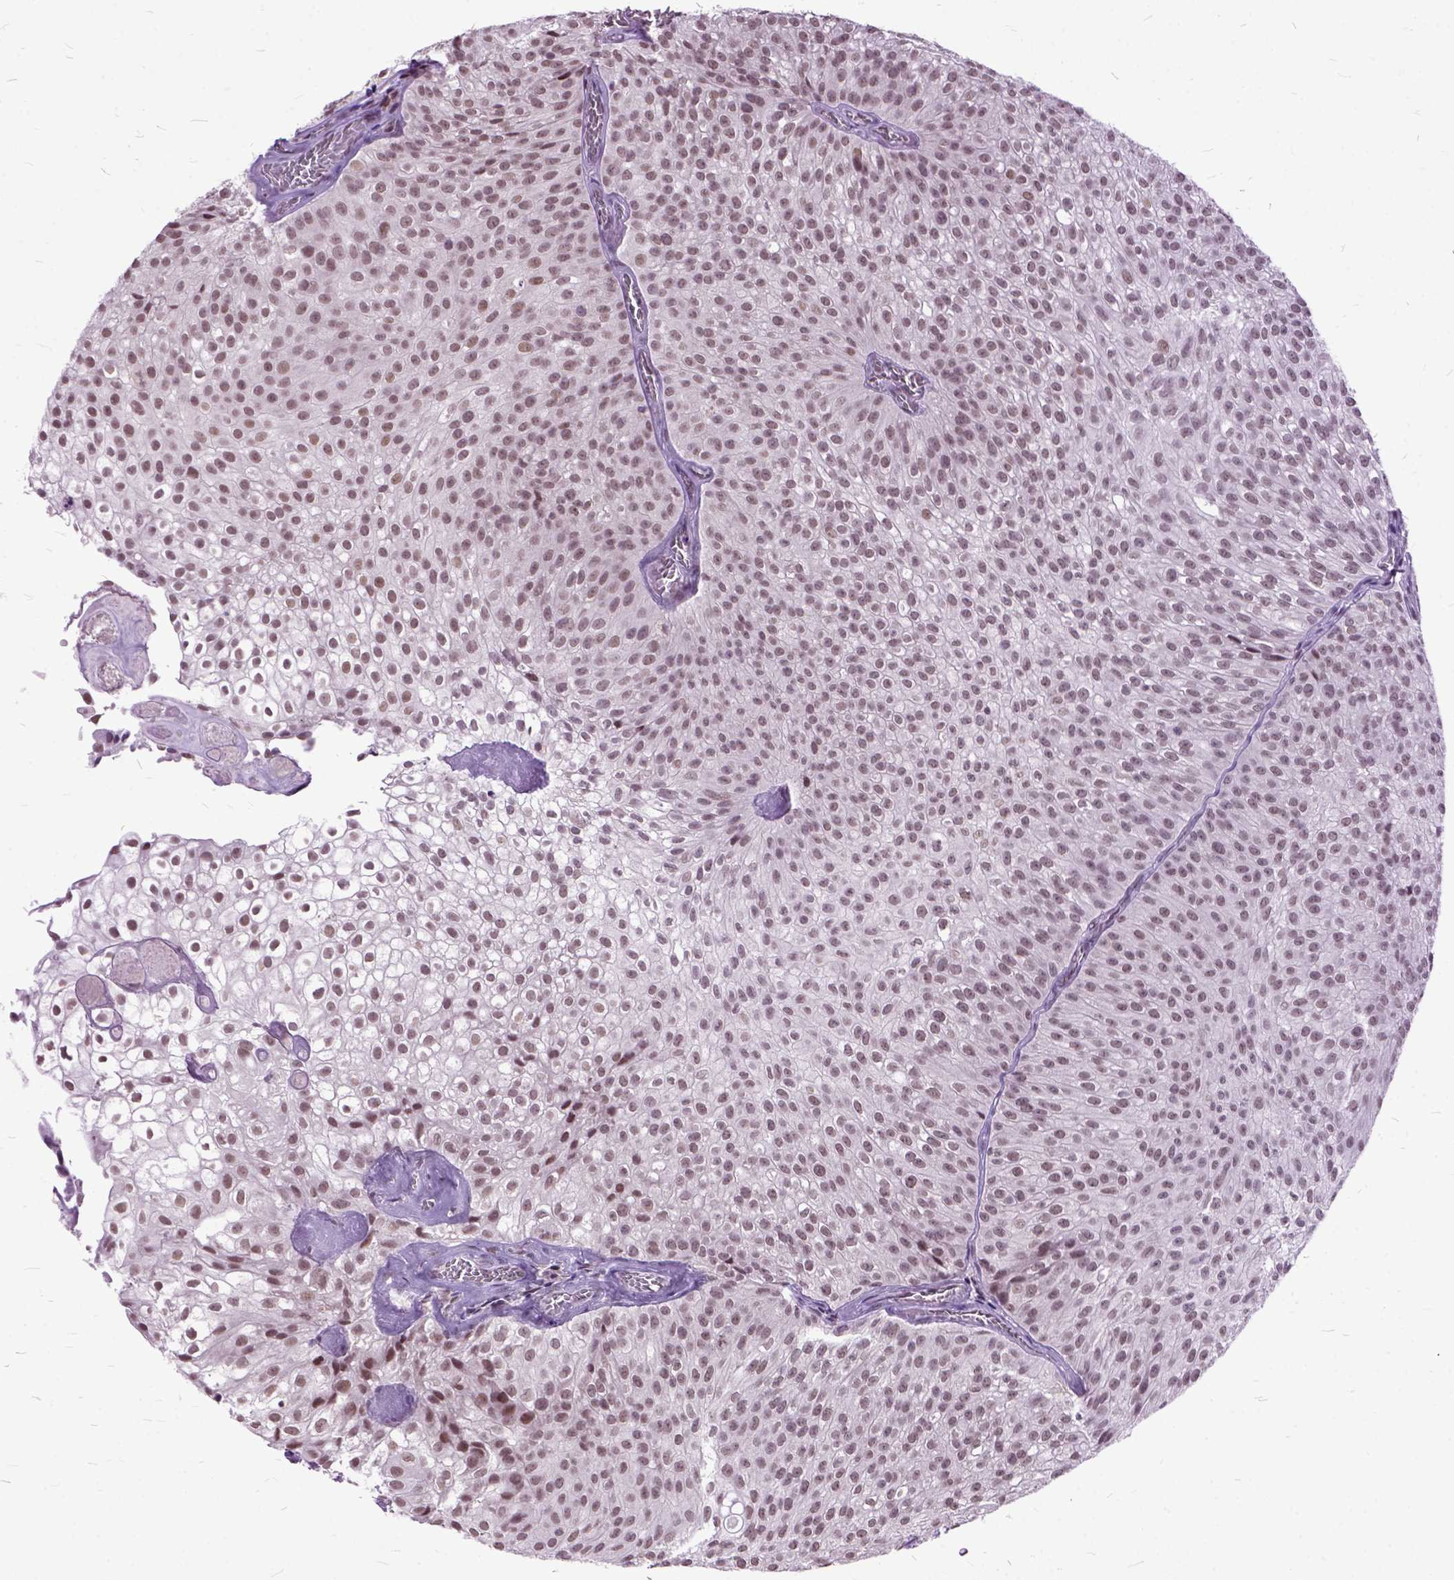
{"staining": {"intensity": "moderate", "quantity": ">75%", "location": "nuclear"}, "tissue": "urothelial cancer", "cell_type": "Tumor cells", "image_type": "cancer", "snomed": [{"axis": "morphology", "description": "Urothelial carcinoma, Low grade"}, {"axis": "topography", "description": "Urinary bladder"}], "caption": "Tumor cells exhibit medium levels of moderate nuclear positivity in about >75% of cells in urothelial cancer. The staining is performed using DAB (3,3'-diaminobenzidine) brown chromogen to label protein expression. The nuclei are counter-stained blue using hematoxylin.", "gene": "ORC5", "patient": {"sex": "male", "age": 70}}